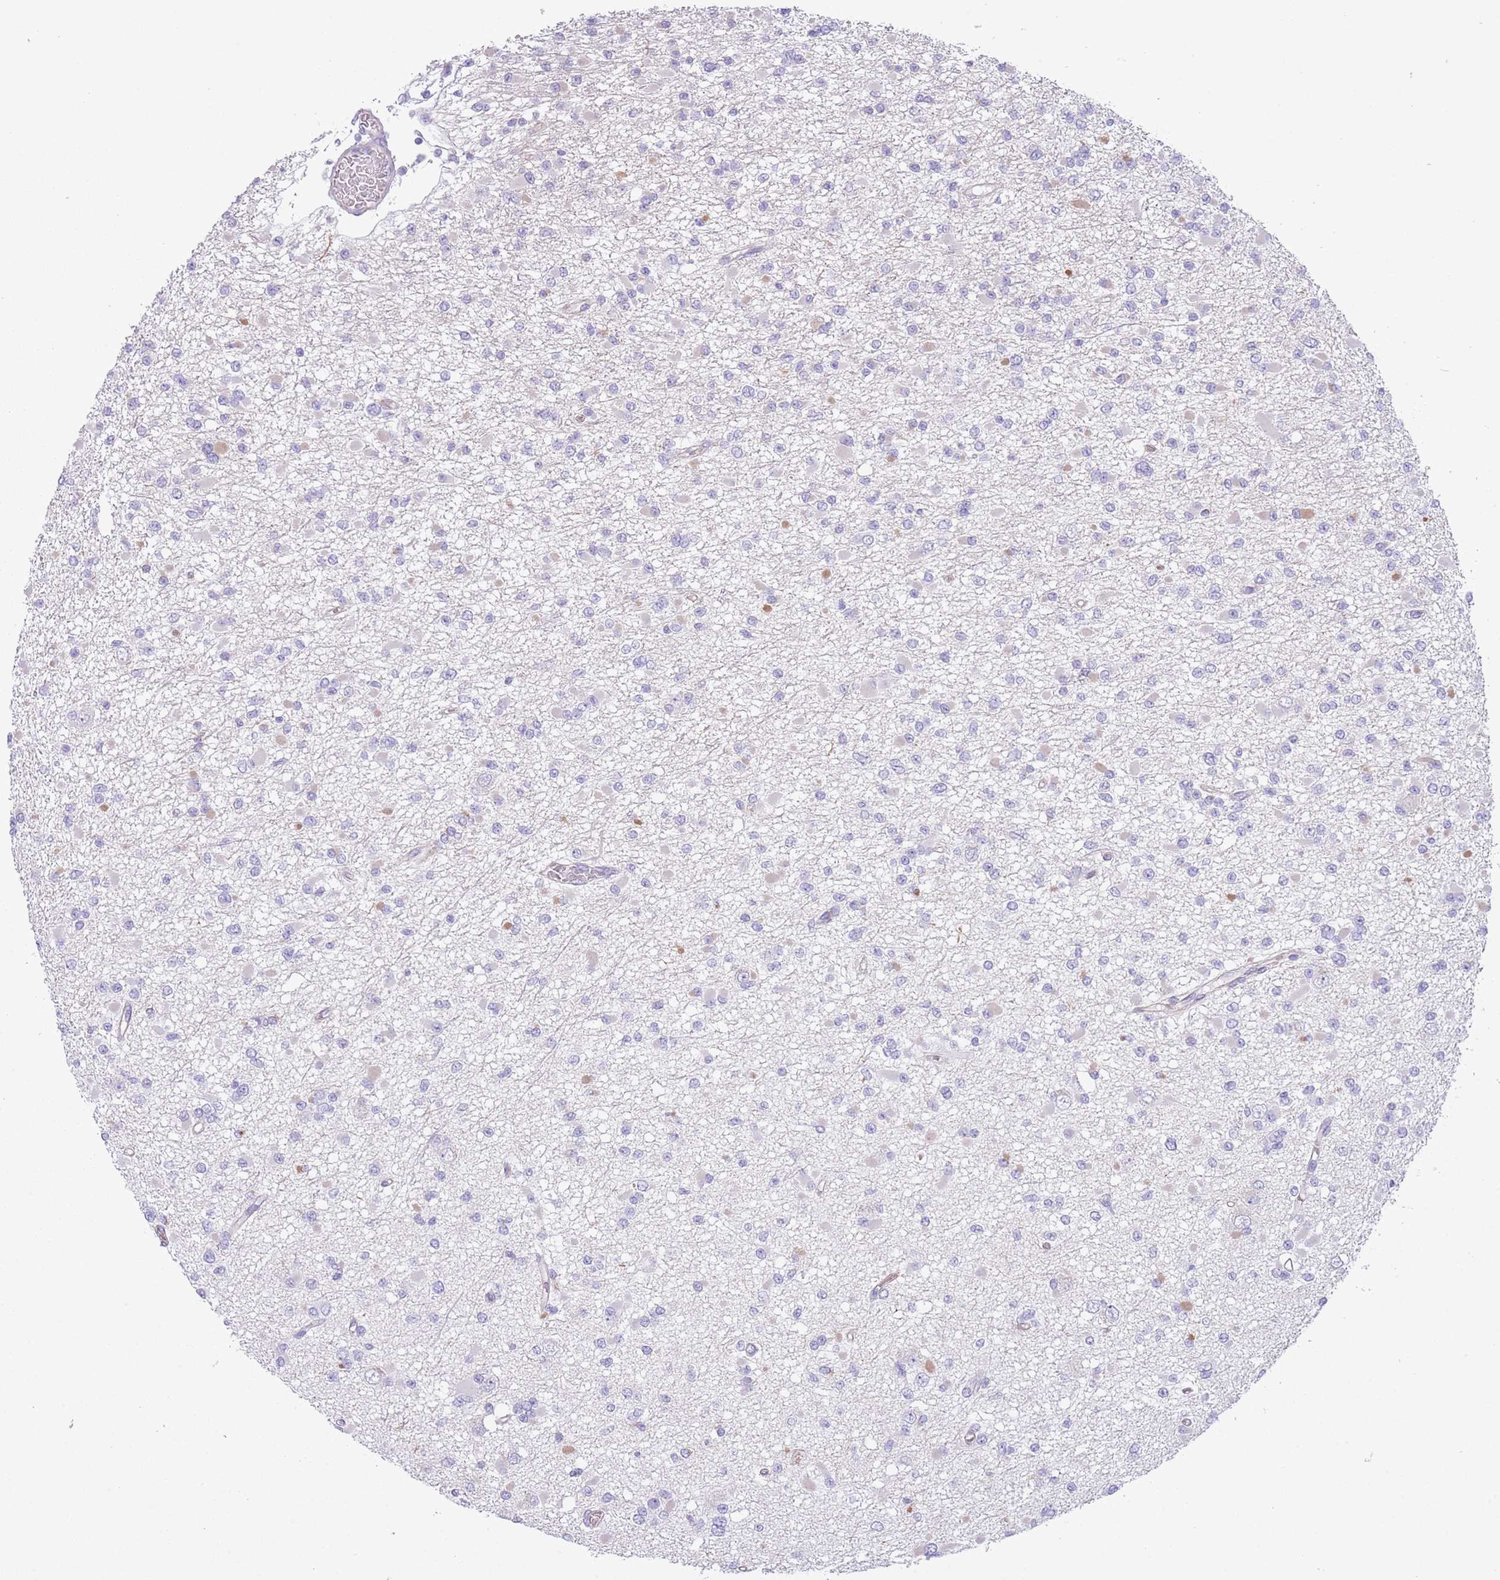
{"staining": {"intensity": "negative", "quantity": "none", "location": "none"}, "tissue": "glioma", "cell_type": "Tumor cells", "image_type": "cancer", "snomed": [{"axis": "morphology", "description": "Glioma, malignant, Low grade"}, {"axis": "topography", "description": "Brain"}], "caption": "Immunohistochemical staining of human glioma exhibits no significant positivity in tumor cells.", "gene": "TSGA13", "patient": {"sex": "female", "age": 22}}